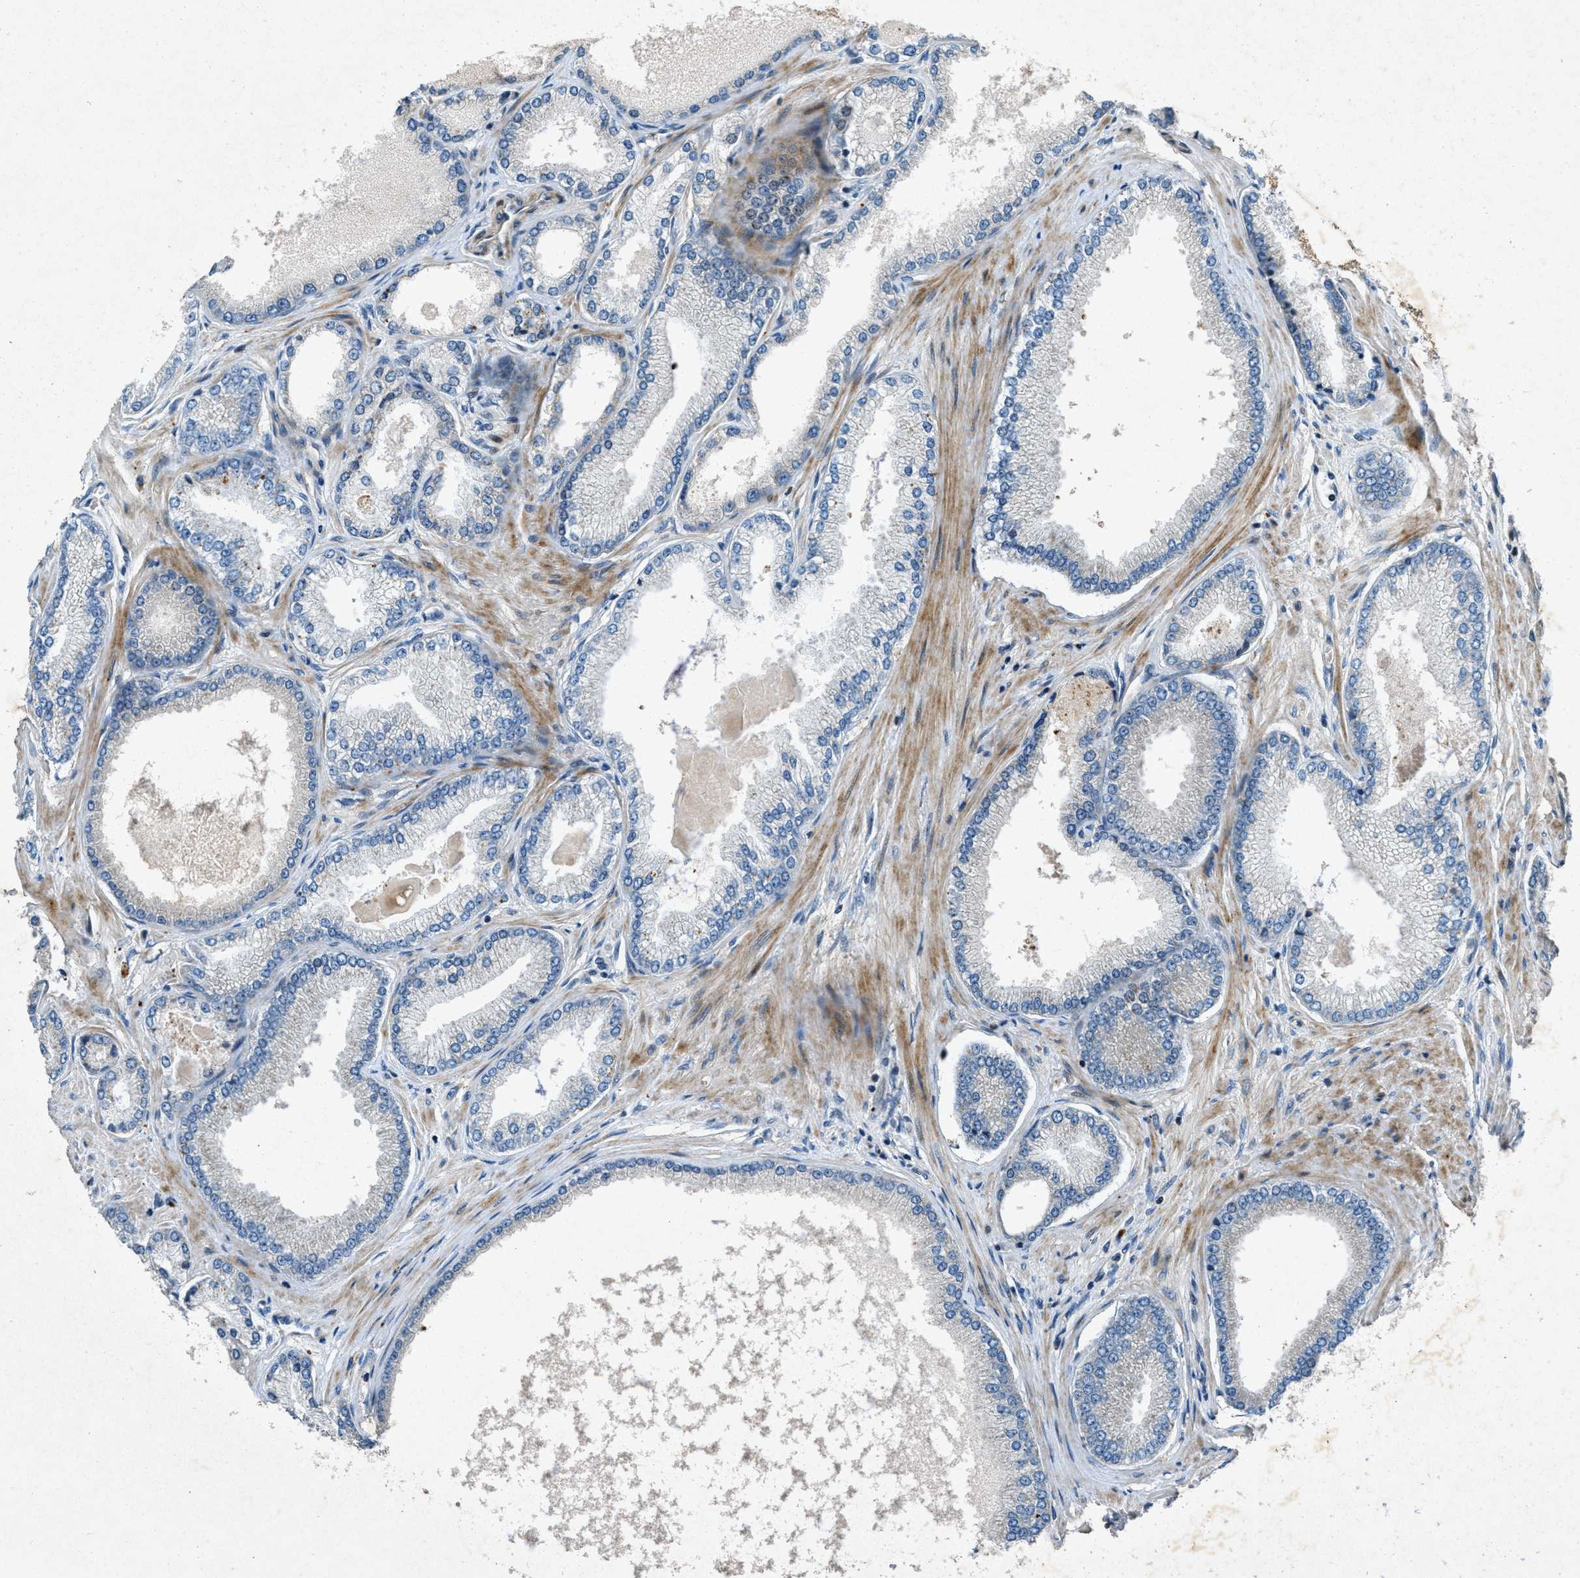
{"staining": {"intensity": "negative", "quantity": "none", "location": "none"}, "tissue": "prostate cancer", "cell_type": "Tumor cells", "image_type": "cancer", "snomed": [{"axis": "morphology", "description": "Adenocarcinoma, High grade"}, {"axis": "topography", "description": "Prostate"}], "caption": "This is an immunohistochemistry (IHC) image of adenocarcinoma (high-grade) (prostate). There is no staining in tumor cells.", "gene": "CLEC2D", "patient": {"sex": "male", "age": 61}}